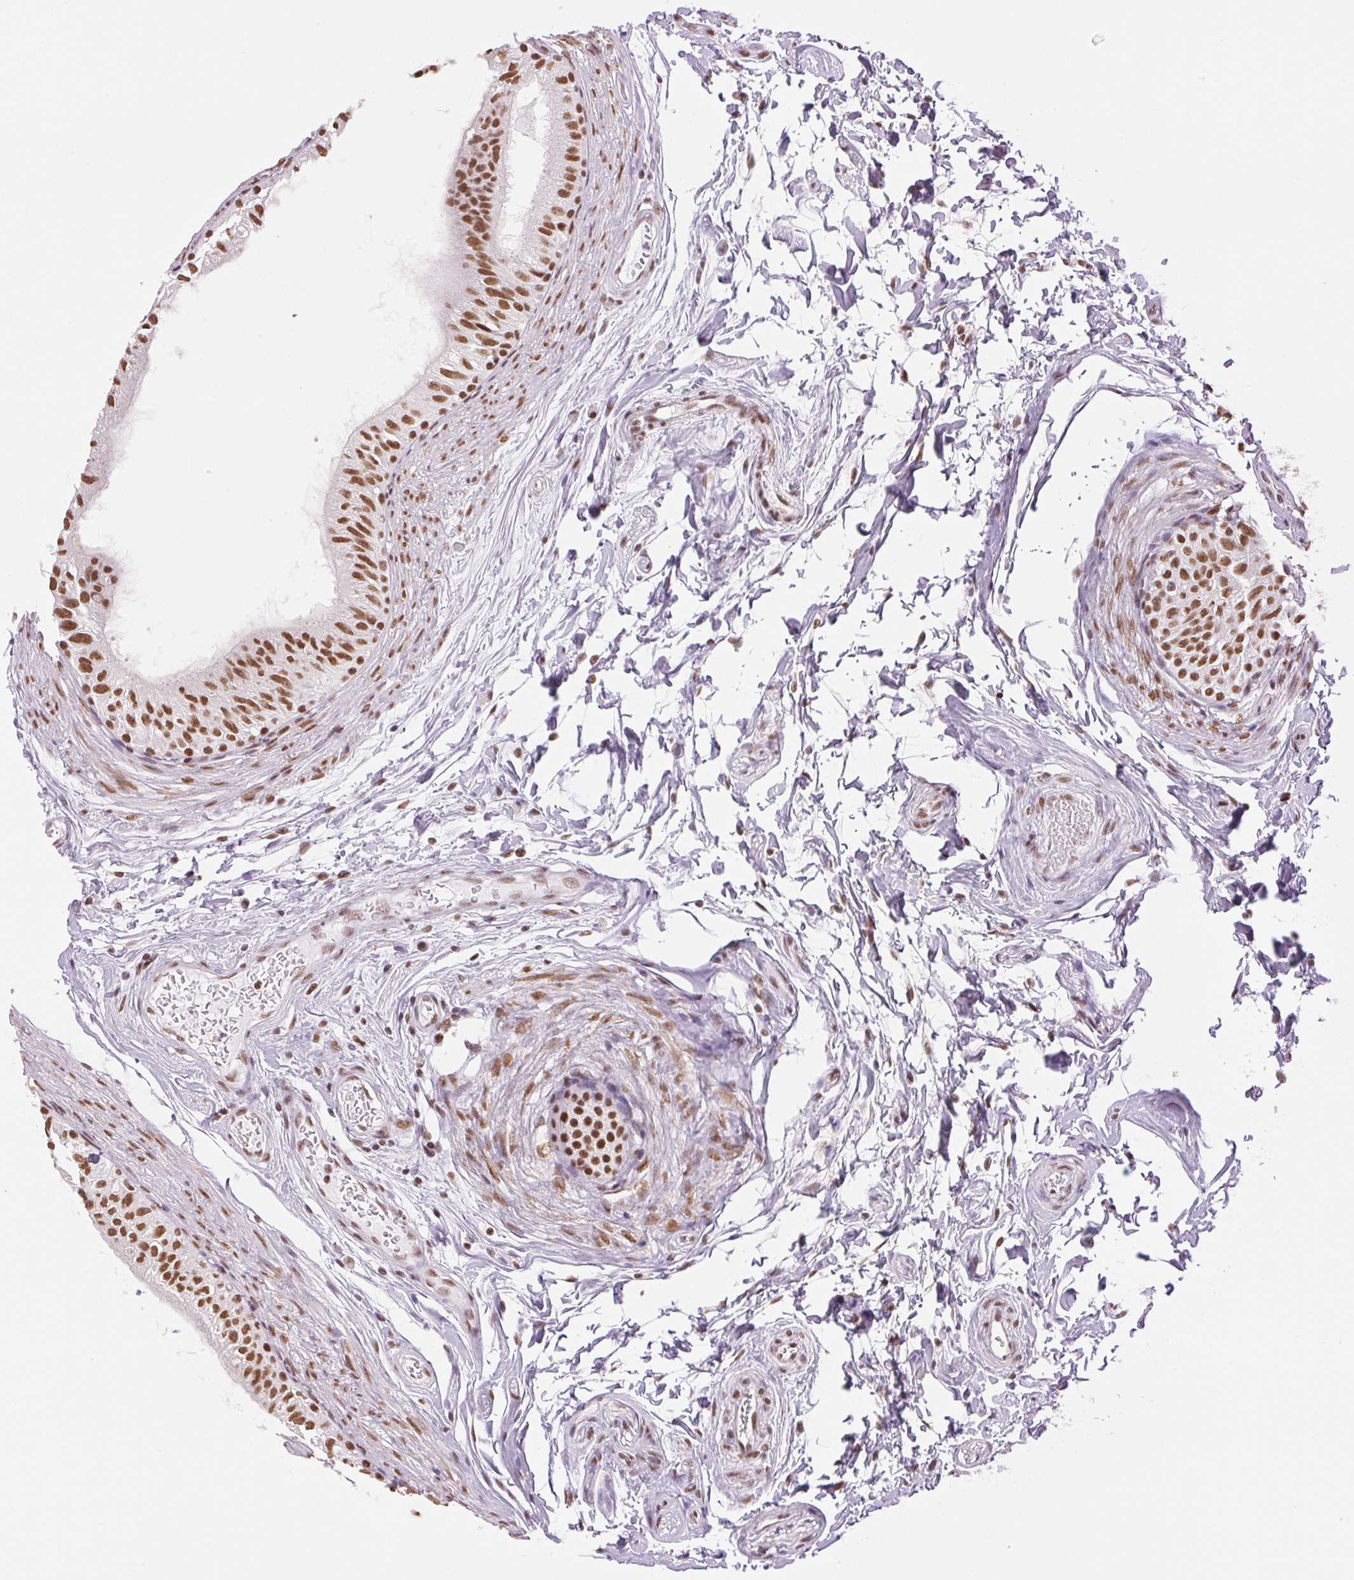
{"staining": {"intensity": "moderate", "quantity": ">75%", "location": "nuclear"}, "tissue": "epididymis", "cell_type": "Glandular cells", "image_type": "normal", "snomed": [{"axis": "morphology", "description": "Normal tissue, NOS"}, {"axis": "topography", "description": "Epididymis"}], "caption": "Moderate nuclear expression is appreciated in approximately >75% of glandular cells in unremarkable epididymis.", "gene": "ZFR2", "patient": {"sex": "male", "age": 36}}